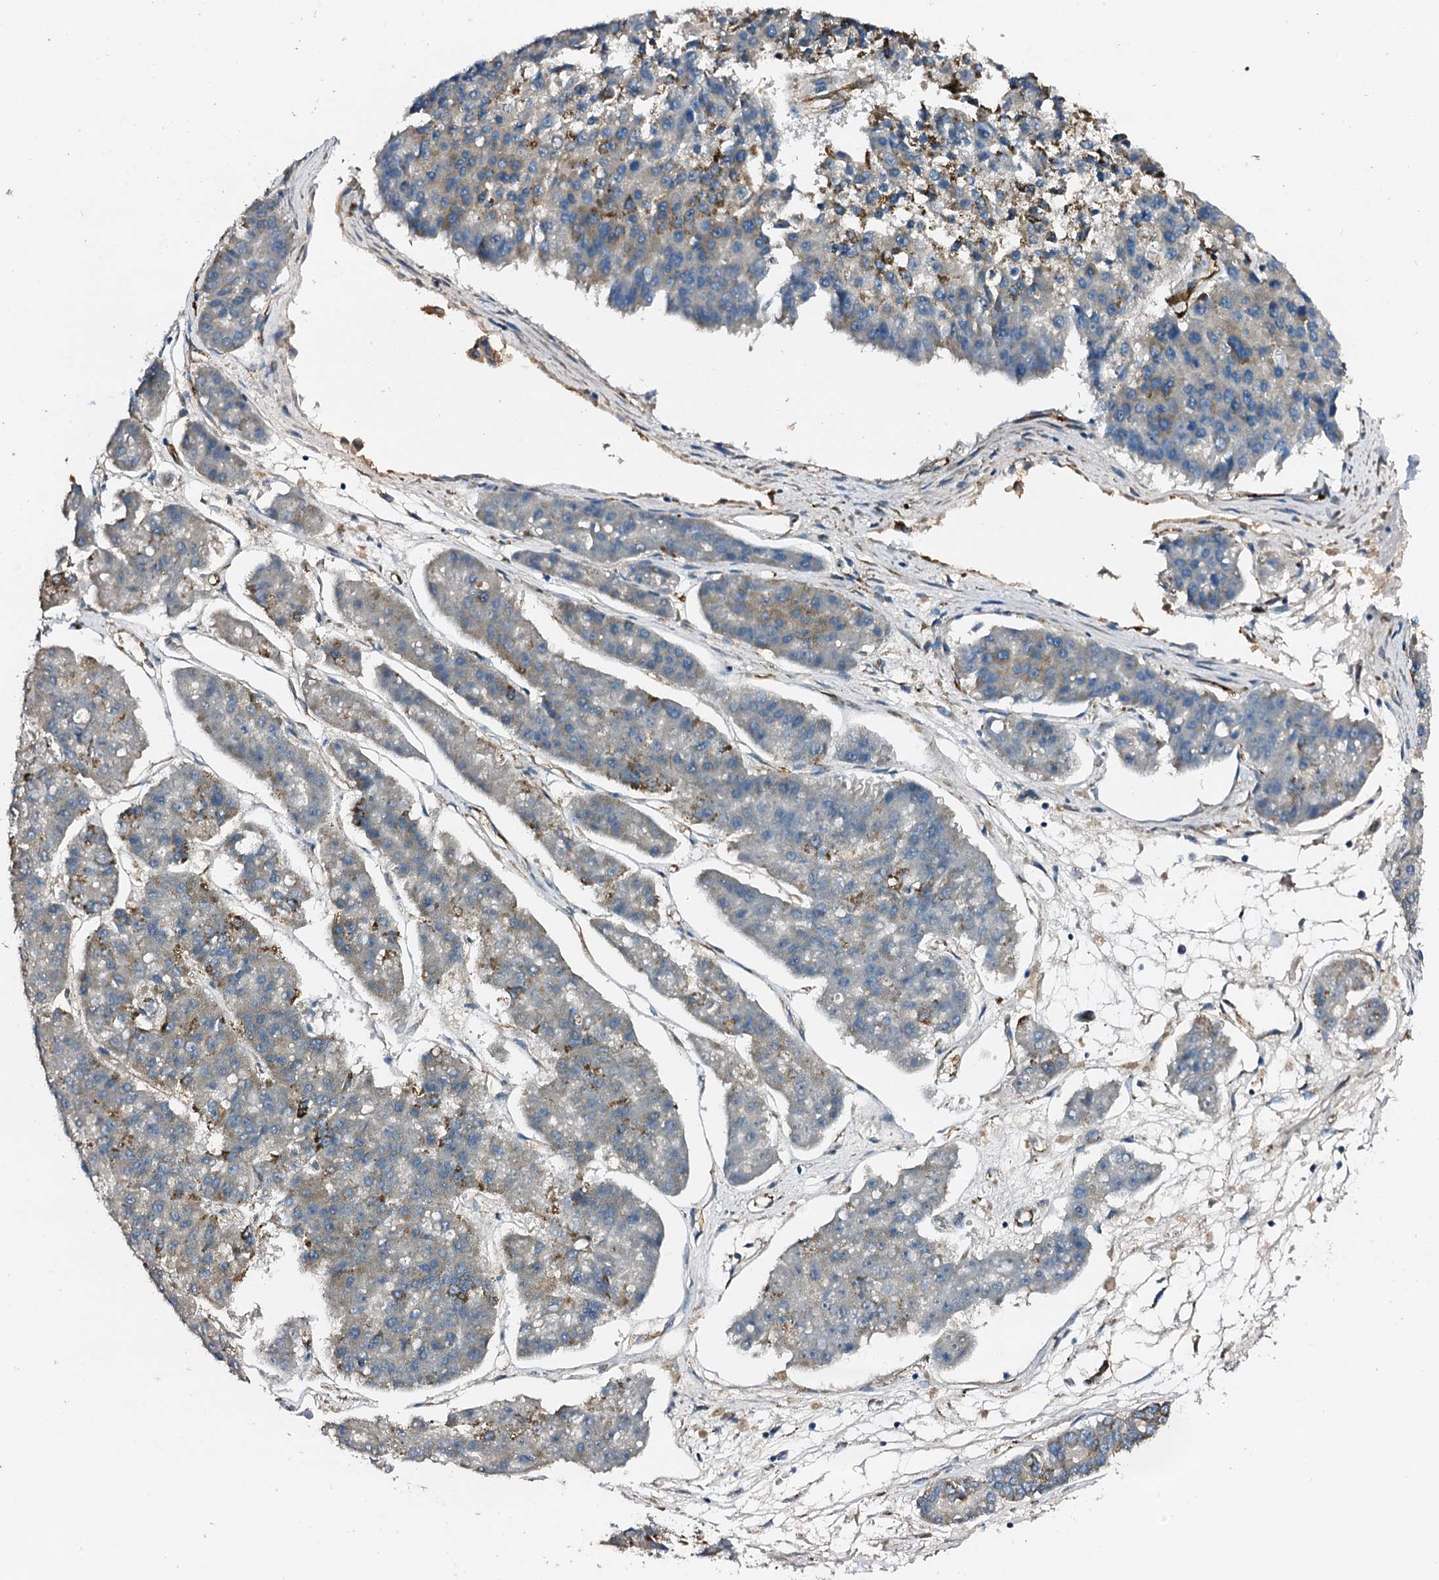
{"staining": {"intensity": "moderate", "quantity": "<25%", "location": "cytoplasmic/membranous"}, "tissue": "pancreatic cancer", "cell_type": "Tumor cells", "image_type": "cancer", "snomed": [{"axis": "morphology", "description": "Adenocarcinoma, NOS"}, {"axis": "topography", "description": "Pancreas"}], "caption": "Immunohistochemistry (IHC) histopathology image of human pancreatic cancer stained for a protein (brown), which shows low levels of moderate cytoplasmic/membranous expression in approximately <25% of tumor cells.", "gene": "DBX1", "patient": {"sex": "male", "age": 50}}